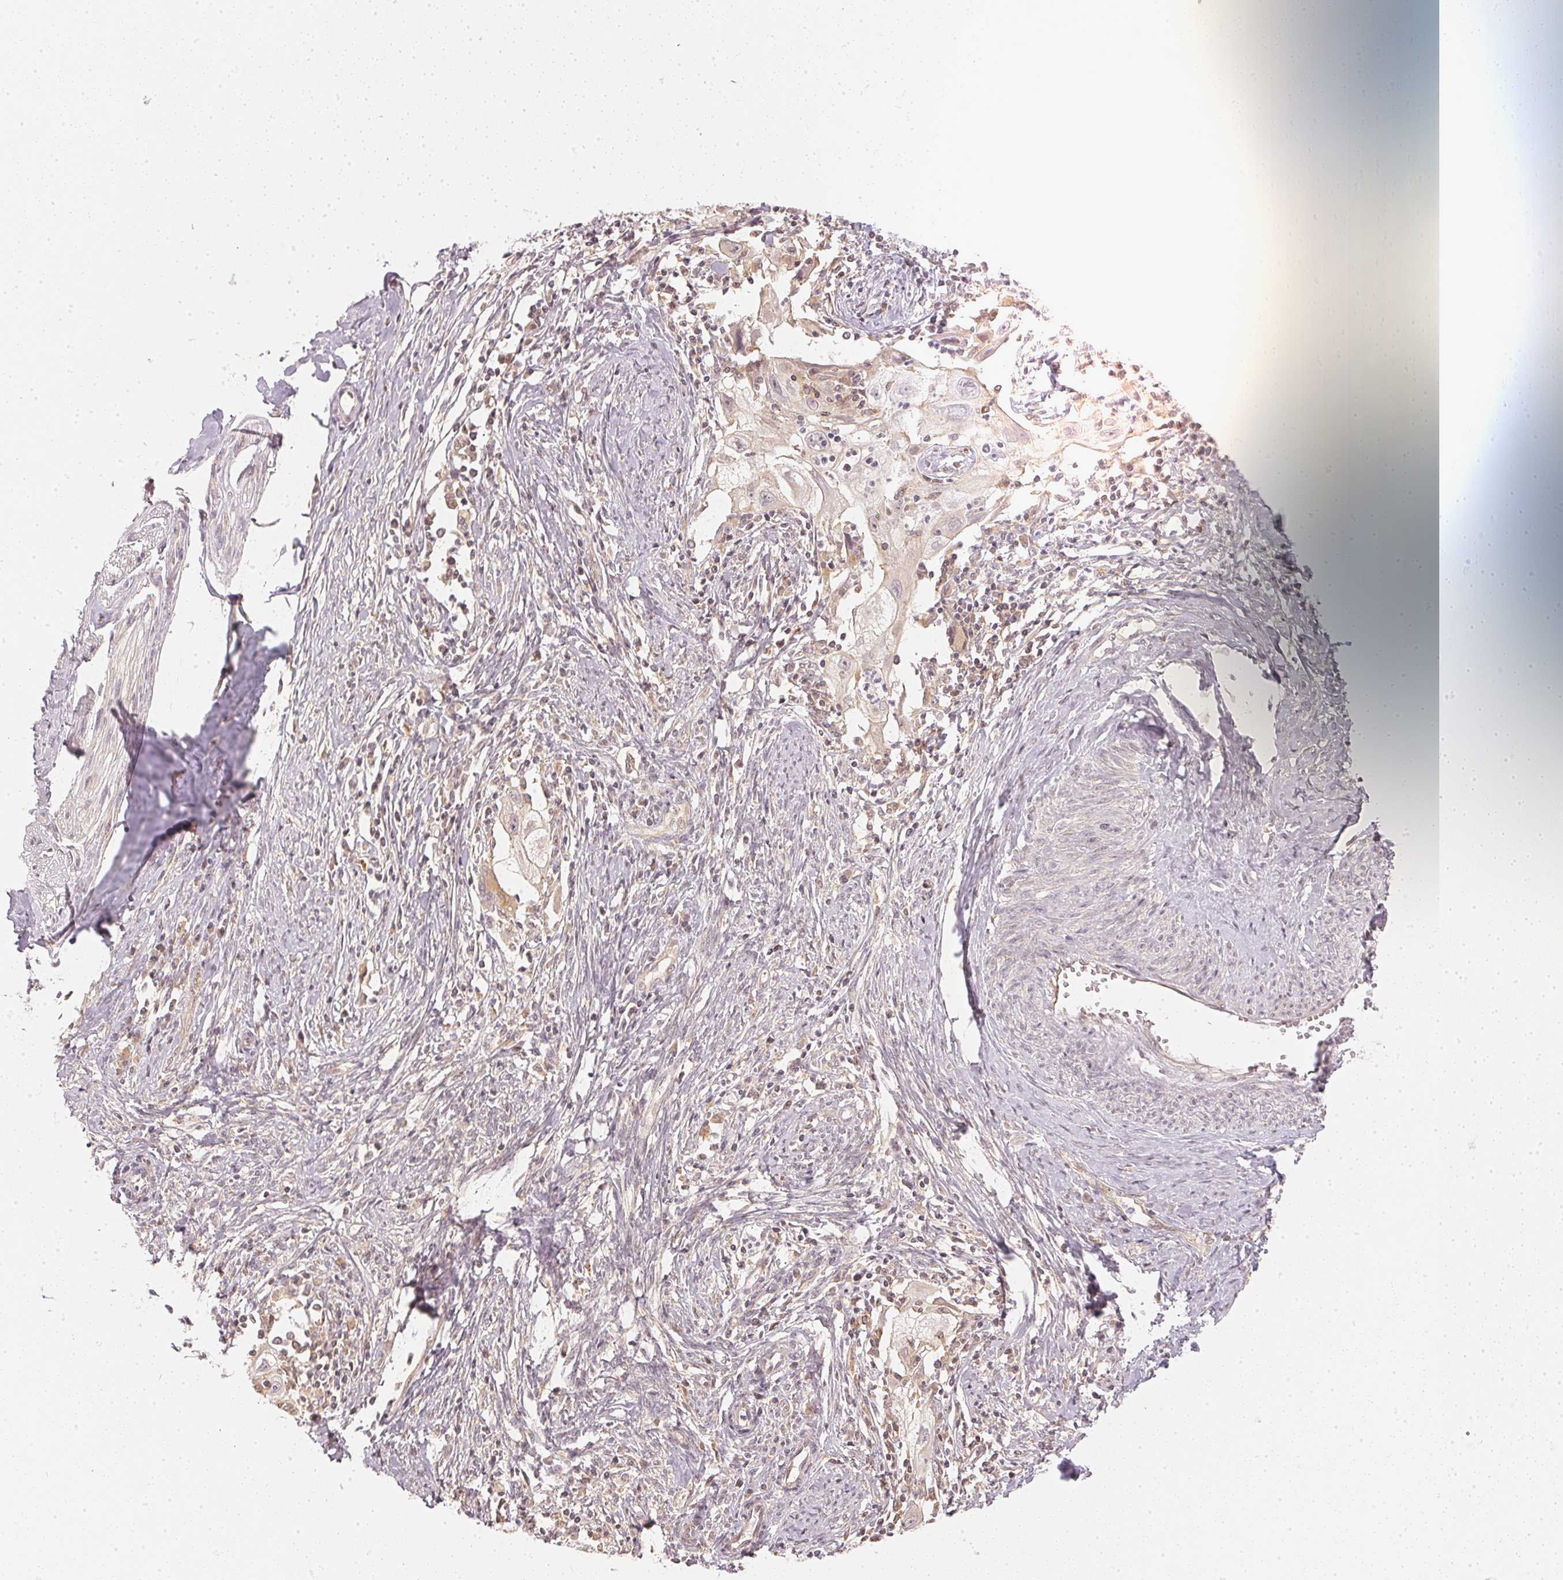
{"staining": {"intensity": "weak", "quantity": "<25%", "location": "cytoplasmic/membranous"}, "tissue": "cervical cancer", "cell_type": "Tumor cells", "image_type": "cancer", "snomed": [{"axis": "morphology", "description": "Squamous cell carcinoma, NOS"}, {"axis": "topography", "description": "Cervix"}], "caption": "Immunohistochemistry image of squamous cell carcinoma (cervical) stained for a protein (brown), which reveals no staining in tumor cells. The staining is performed using DAB brown chromogen with nuclei counter-stained in using hematoxylin.", "gene": "WDR54", "patient": {"sex": "female", "age": 30}}